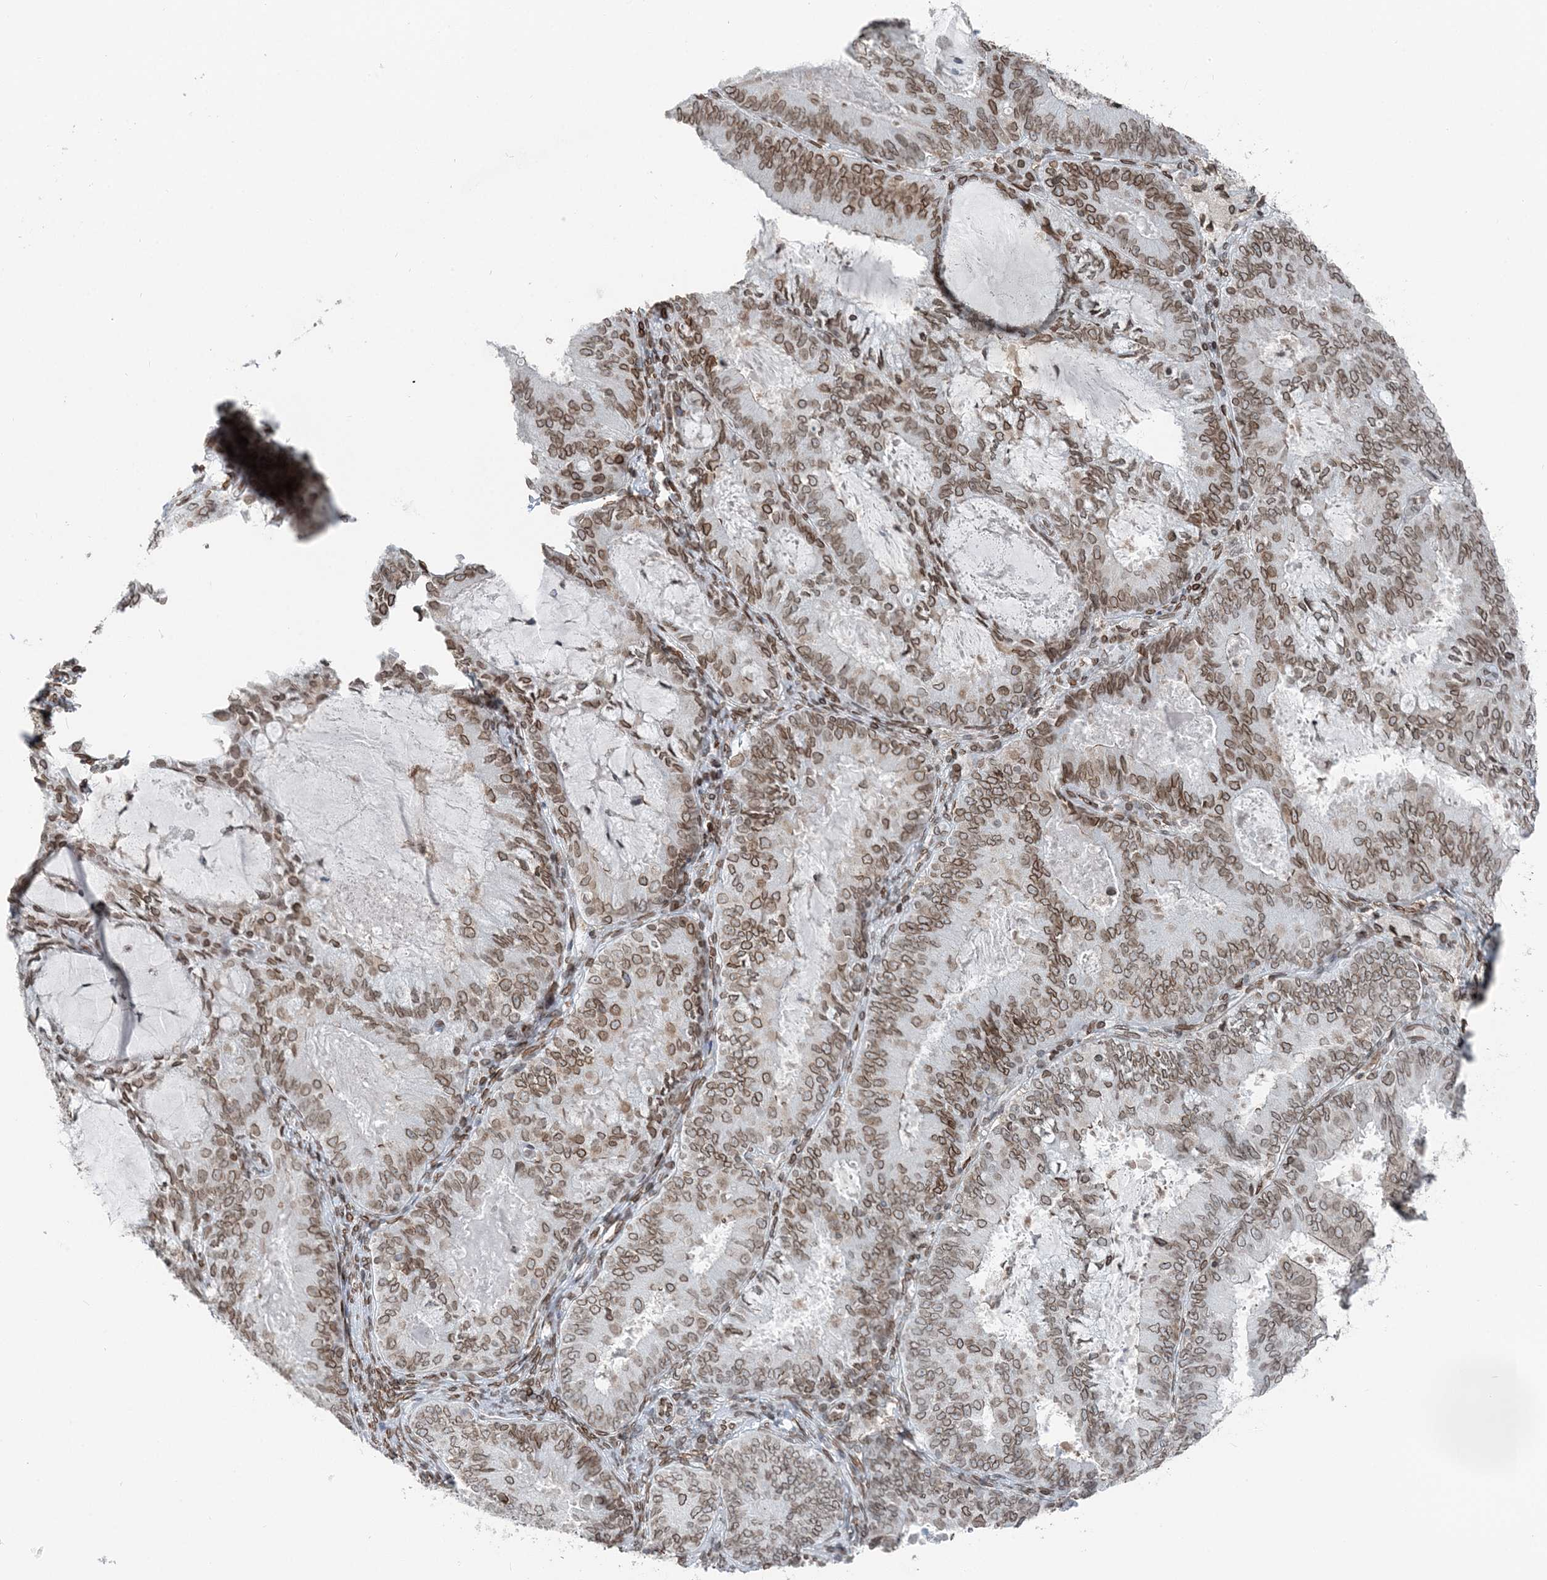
{"staining": {"intensity": "moderate", "quantity": ">75%", "location": "cytoplasmic/membranous,nuclear"}, "tissue": "endometrial cancer", "cell_type": "Tumor cells", "image_type": "cancer", "snomed": [{"axis": "morphology", "description": "Adenocarcinoma, NOS"}, {"axis": "topography", "description": "Endometrium"}], "caption": "Endometrial cancer stained with a brown dye demonstrates moderate cytoplasmic/membranous and nuclear positive positivity in approximately >75% of tumor cells.", "gene": "GJD4", "patient": {"sex": "female", "age": 57}}